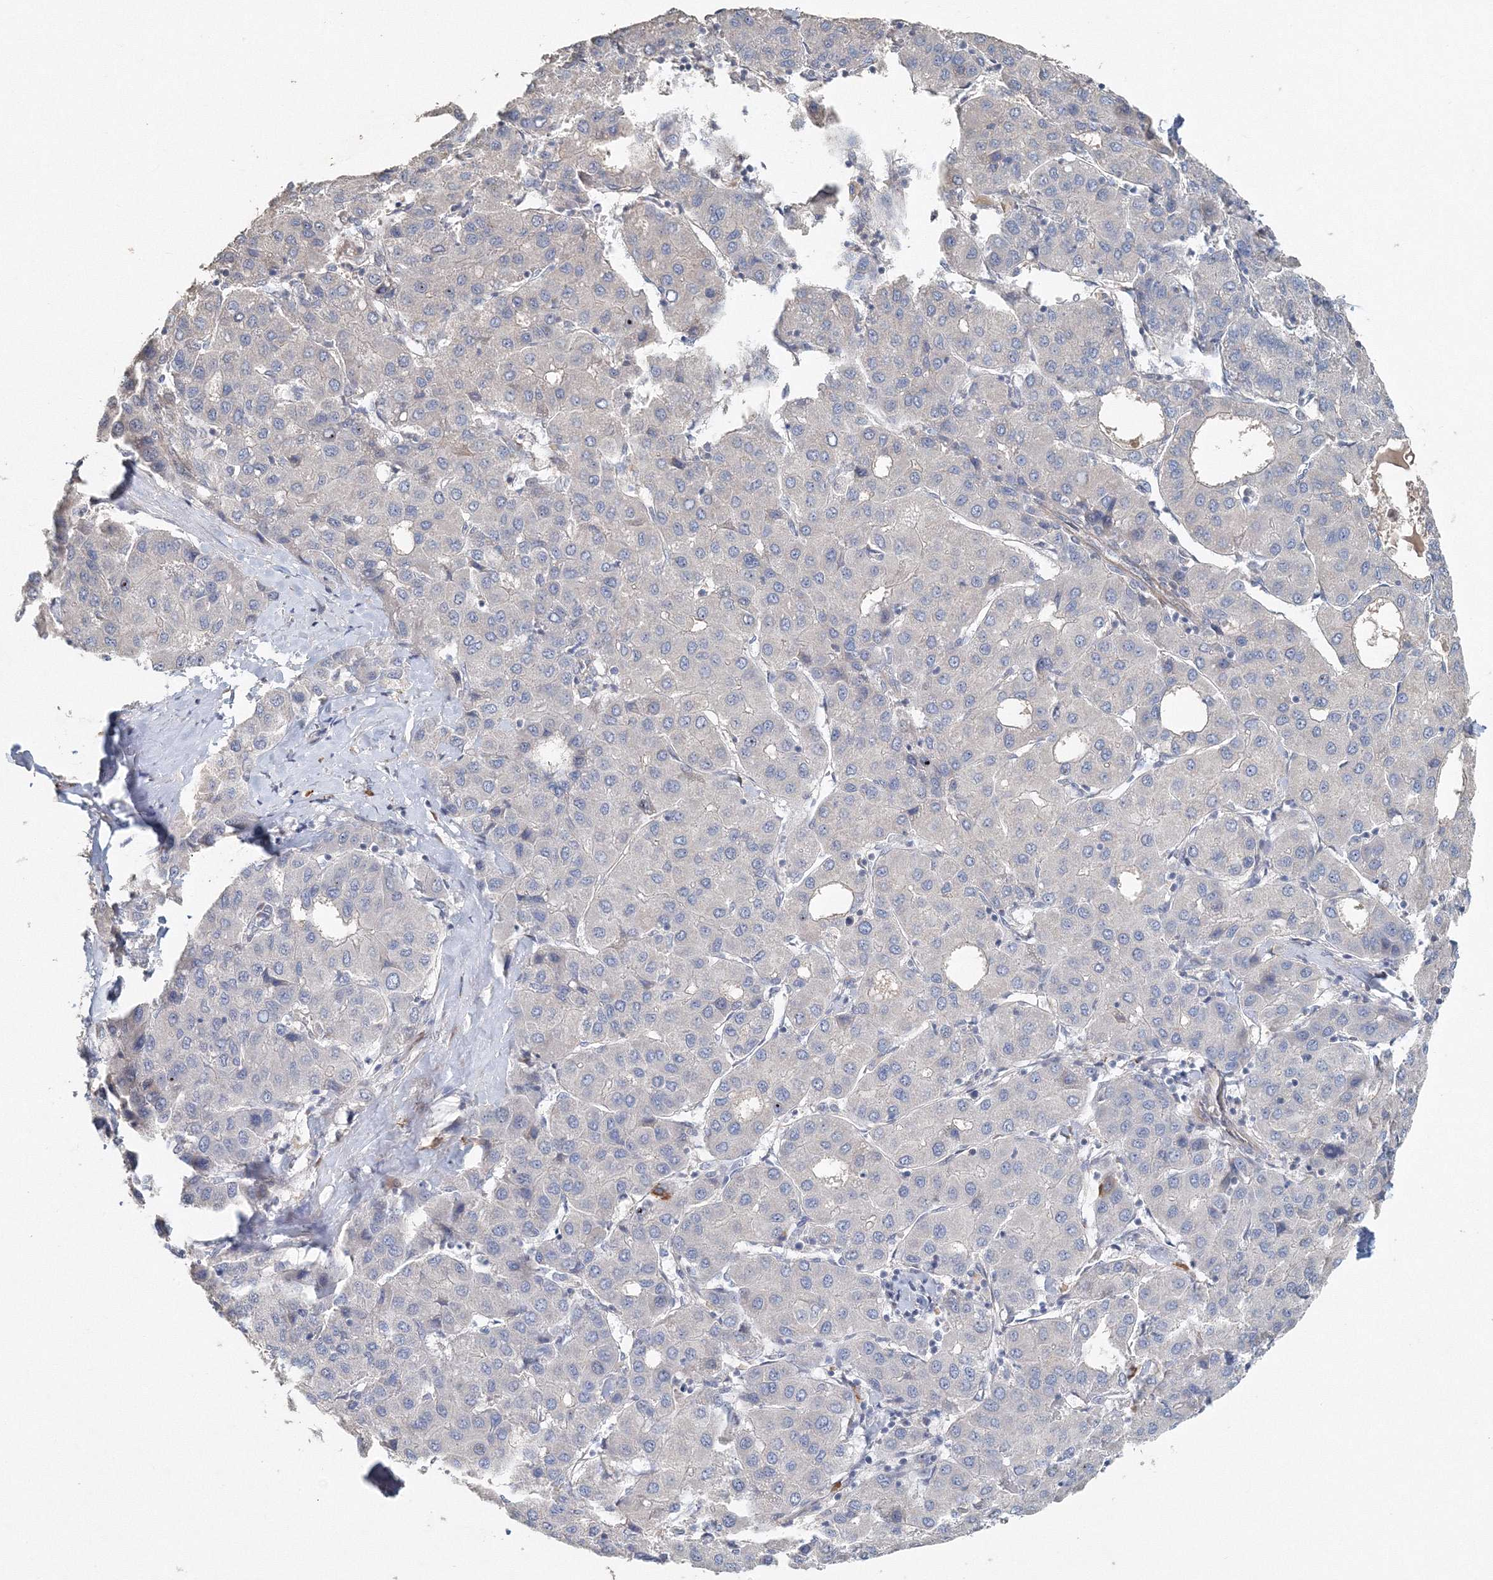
{"staining": {"intensity": "negative", "quantity": "none", "location": "none"}, "tissue": "liver cancer", "cell_type": "Tumor cells", "image_type": "cancer", "snomed": [{"axis": "morphology", "description": "Carcinoma, Hepatocellular, NOS"}, {"axis": "topography", "description": "Liver"}], "caption": "High magnification brightfield microscopy of liver hepatocellular carcinoma stained with DAB (3,3'-diaminobenzidine) (brown) and counterstained with hematoxylin (blue): tumor cells show no significant positivity.", "gene": "NALF2", "patient": {"sex": "male", "age": 65}}